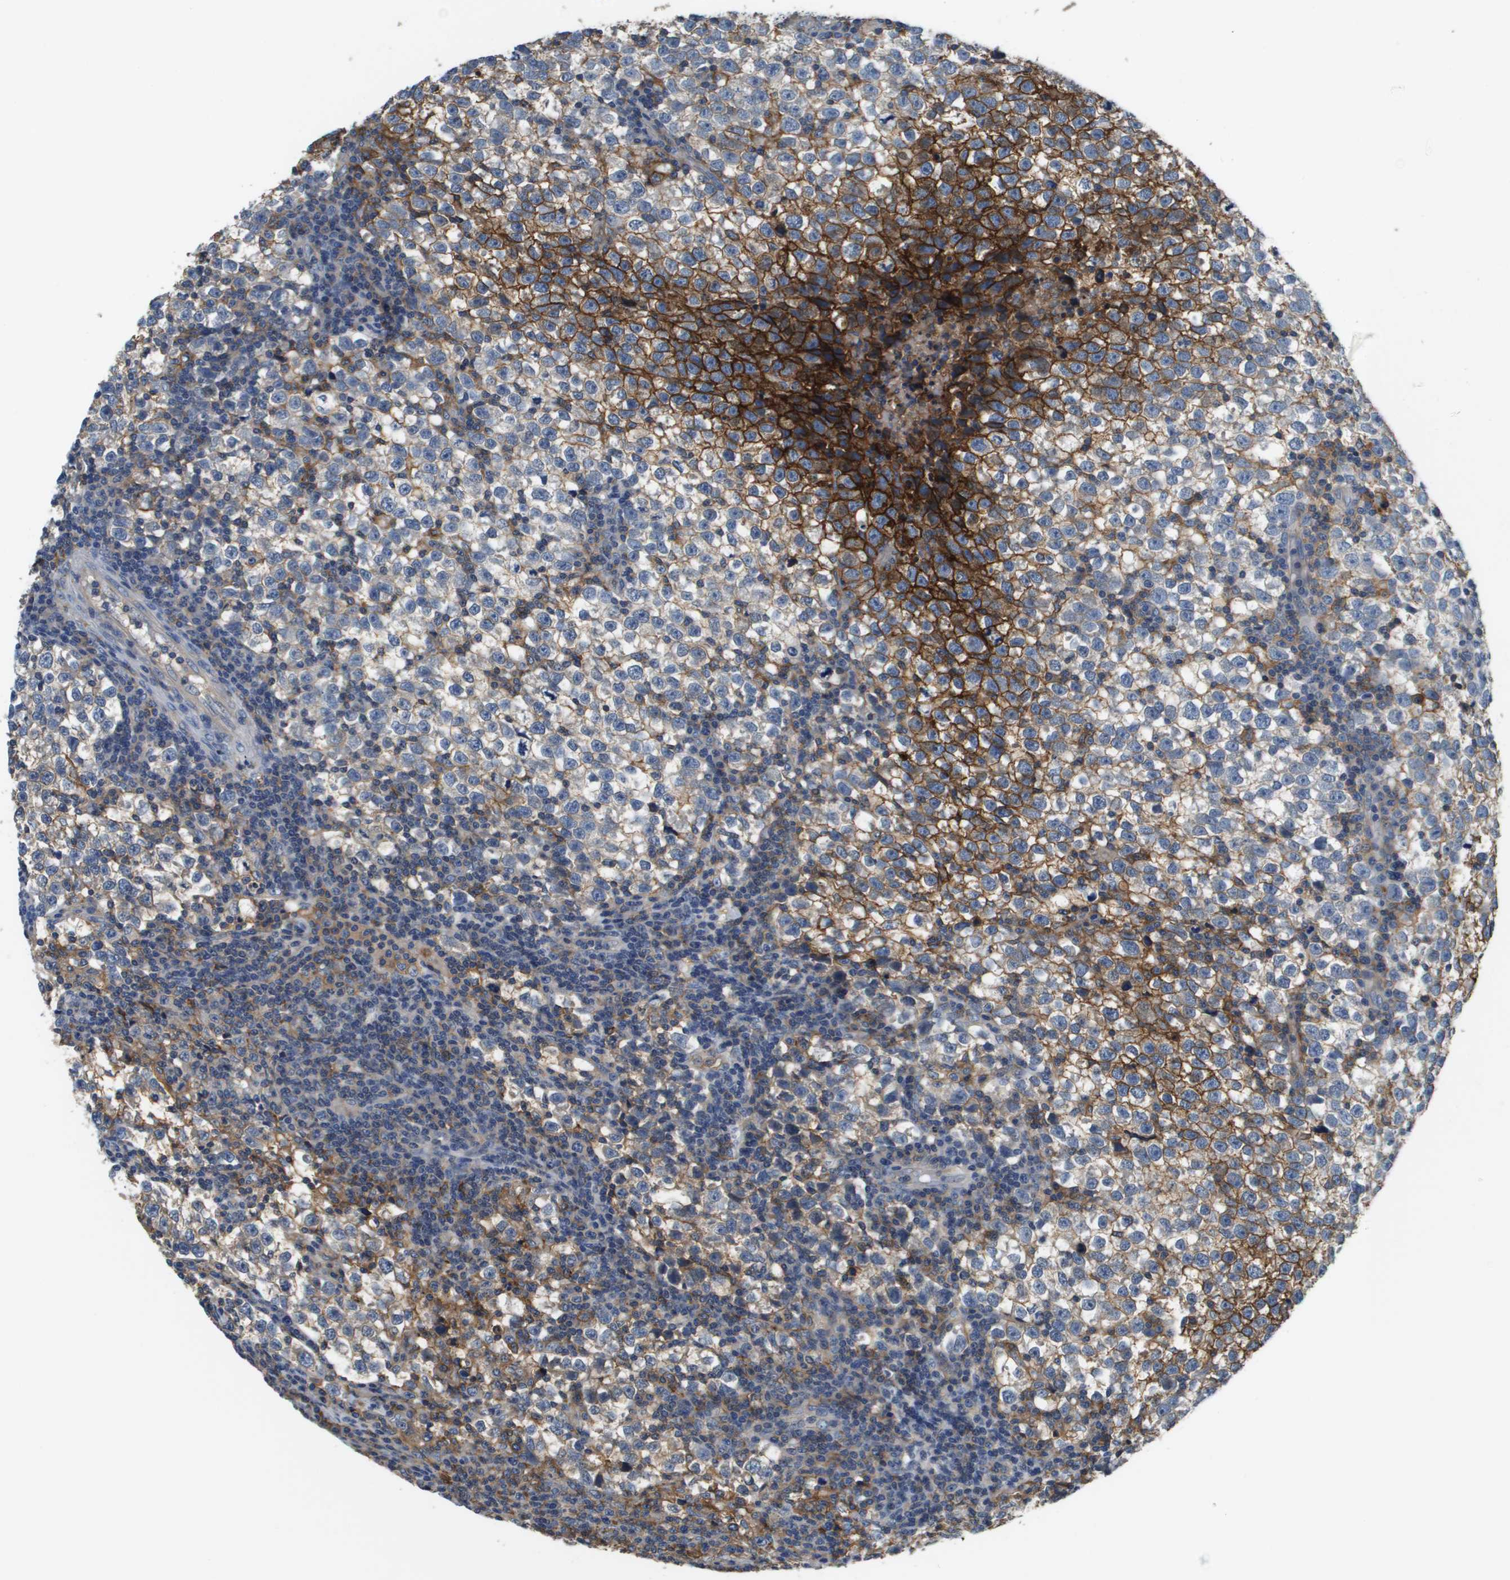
{"staining": {"intensity": "strong", "quantity": "25%-75%", "location": "cytoplasmic/membranous"}, "tissue": "testis cancer", "cell_type": "Tumor cells", "image_type": "cancer", "snomed": [{"axis": "morphology", "description": "Normal tissue, NOS"}, {"axis": "morphology", "description": "Seminoma, NOS"}, {"axis": "topography", "description": "Testis"}], "caption": "This image demonstrates immunohistochemistry (IHC) staining of testis cancer, with high strong cytoplasmic/membranous expression in approximately 25%-75% of tumor cells.", "gene": "SLC16A3", "patient": {"sex": "male", "age": 43}}